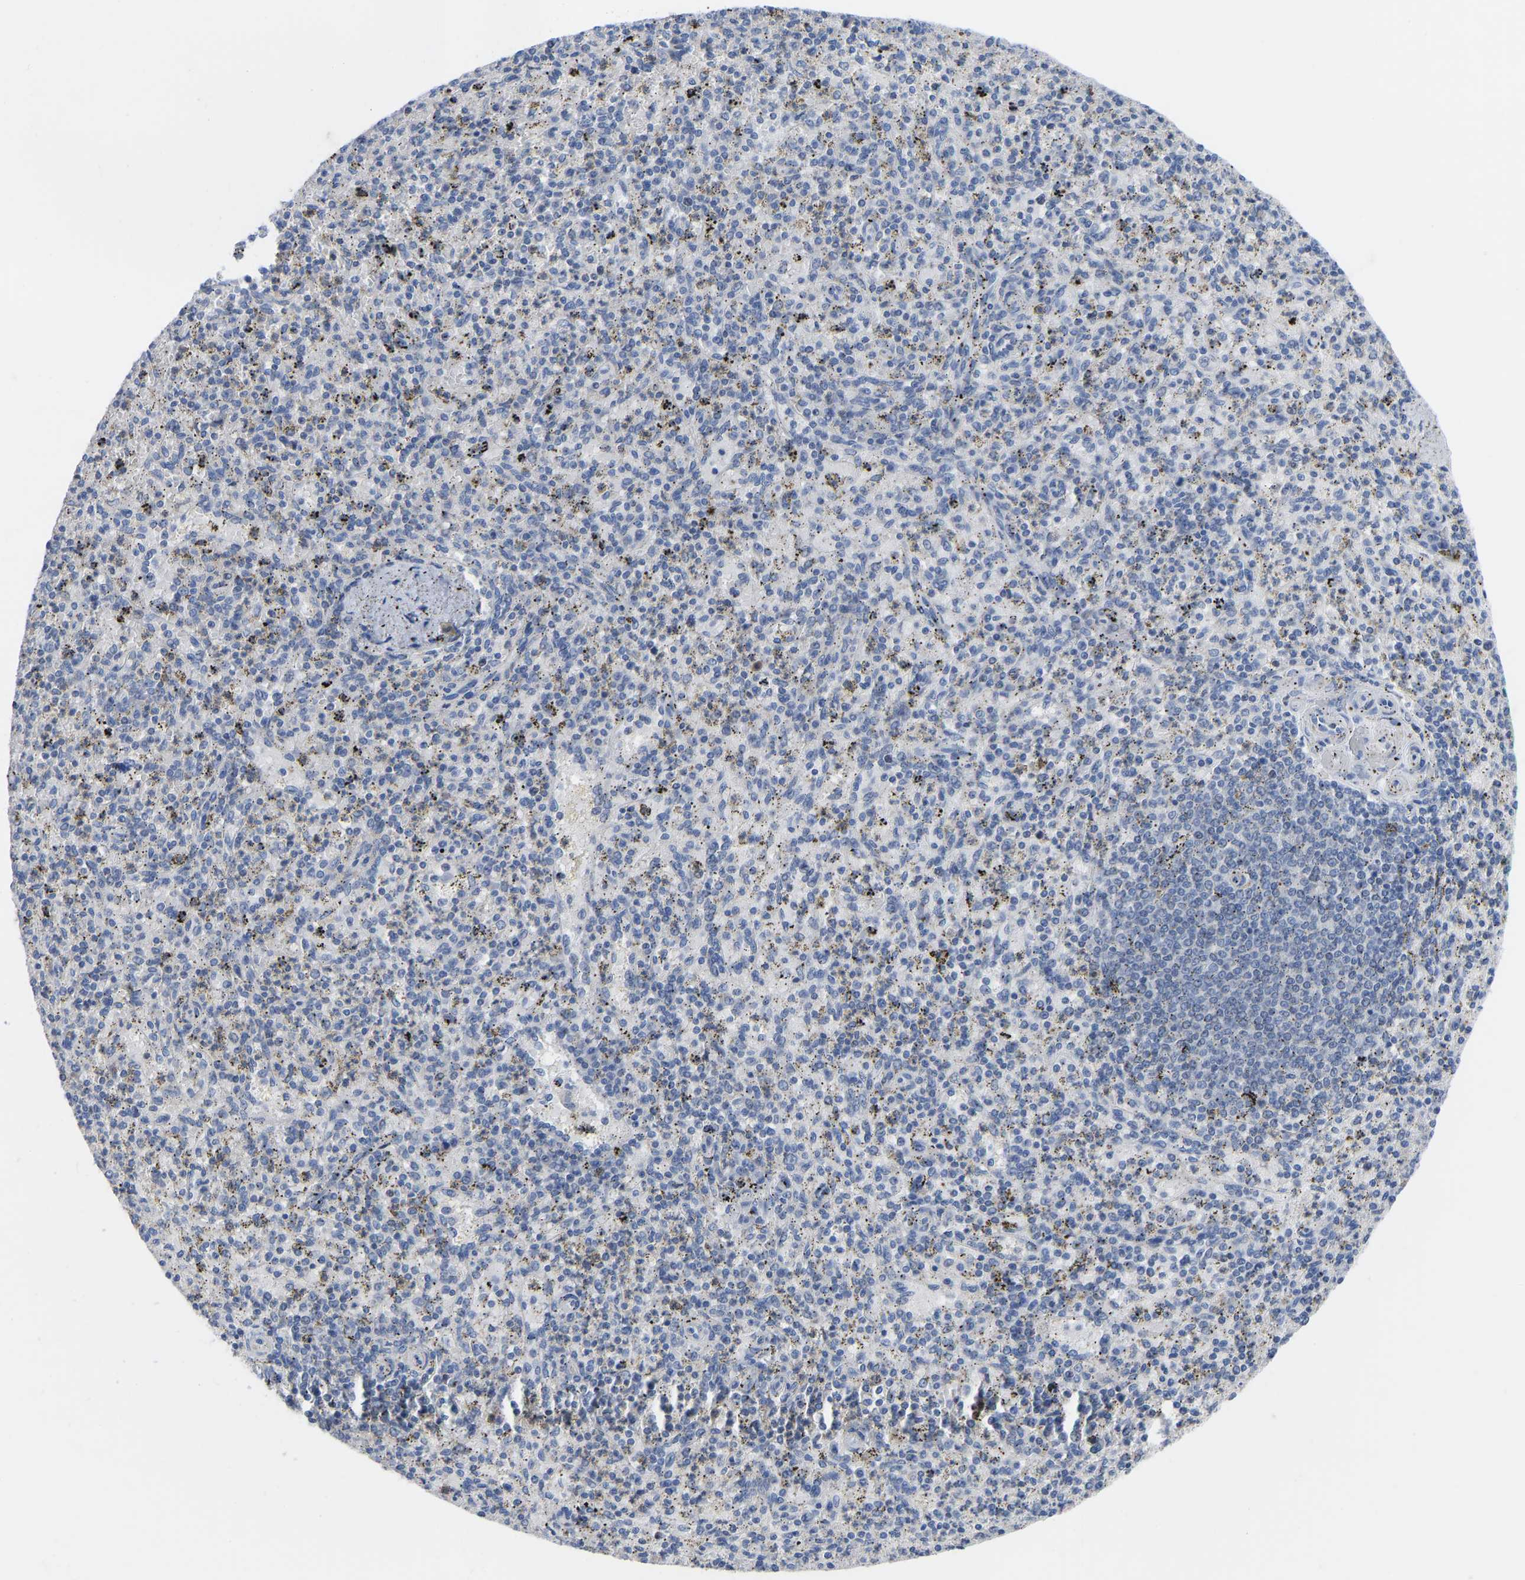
{"staining": {"intensity": "negative", "quantity": "none", "location": "none"}, "tissue": "spleen", "cell_type": "Cells in red pulp", "image_type": "normal", "snomed": [{"axis": "morphology", "description": "Normal tissue, NOS"}, {"axis": "topography", "description": "Spleen"}], "caption": "This is an immunohistochemistry micrograph of benign human spleen. There is no expression in cells in red pulp.", "gene": "OLIG2", "patient": {"sex": "male", "age": 72}}